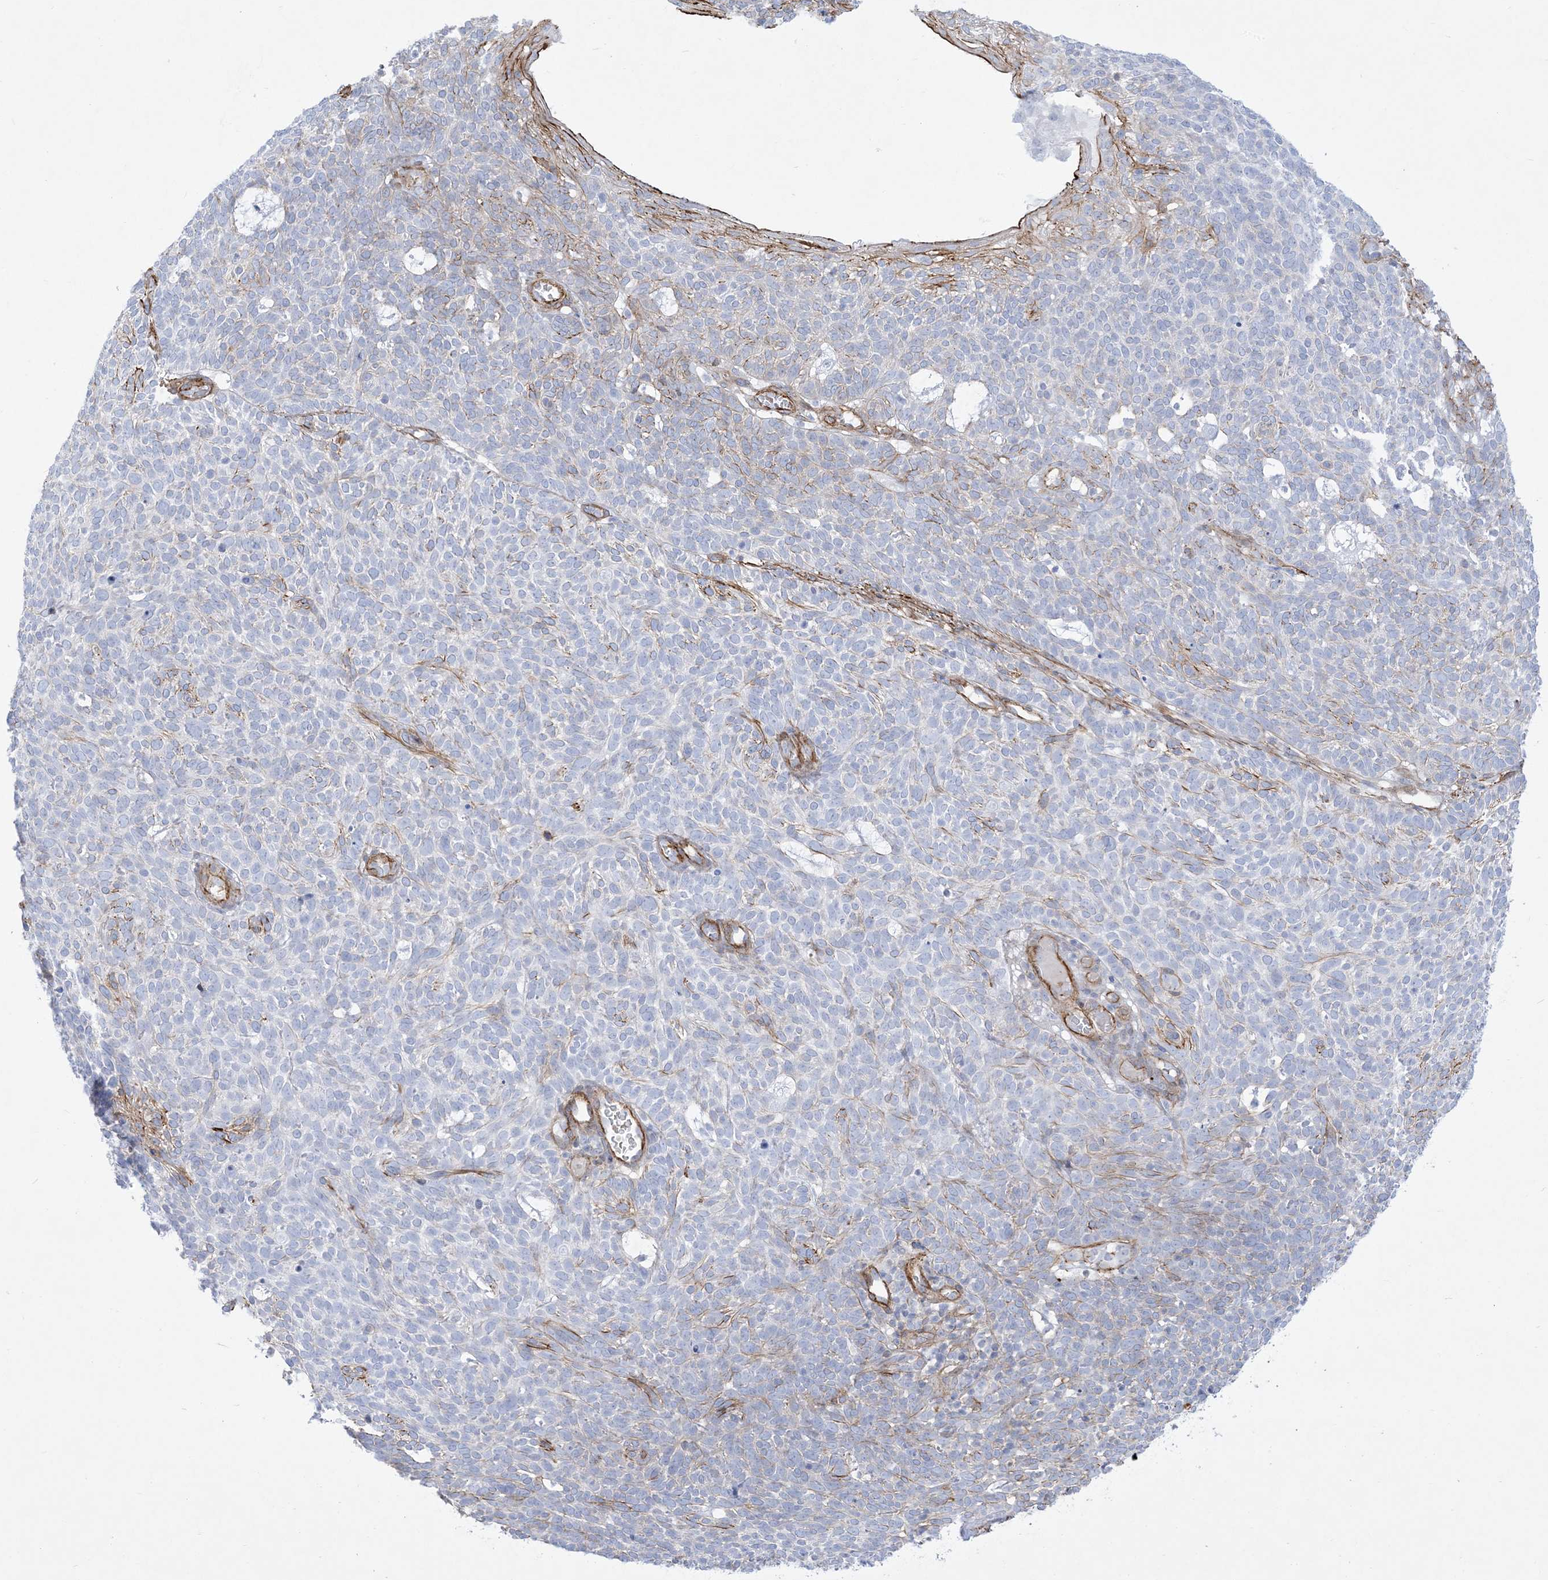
{"staining": {"intensity": "negative", "quantity": "none", "location": "none"}, "tissue": "skin cancer", "cell_type": "Tumor cells", "image_type": "cancer", "snomed": [{"axis": "morphology", "description": "Squamous cell carcinoma, NOS"}, {"axis": "topography", "description": "Skin"}], "caption": "The histopathology image shows no significant positivity in tumor cells of skin squamous cell carcinoma. (Brightfield microscopy of DAB immunohistochemistry at high magnification).", "gene": "B3GNT7", "patient": {"sex": "female", "age": 90}}